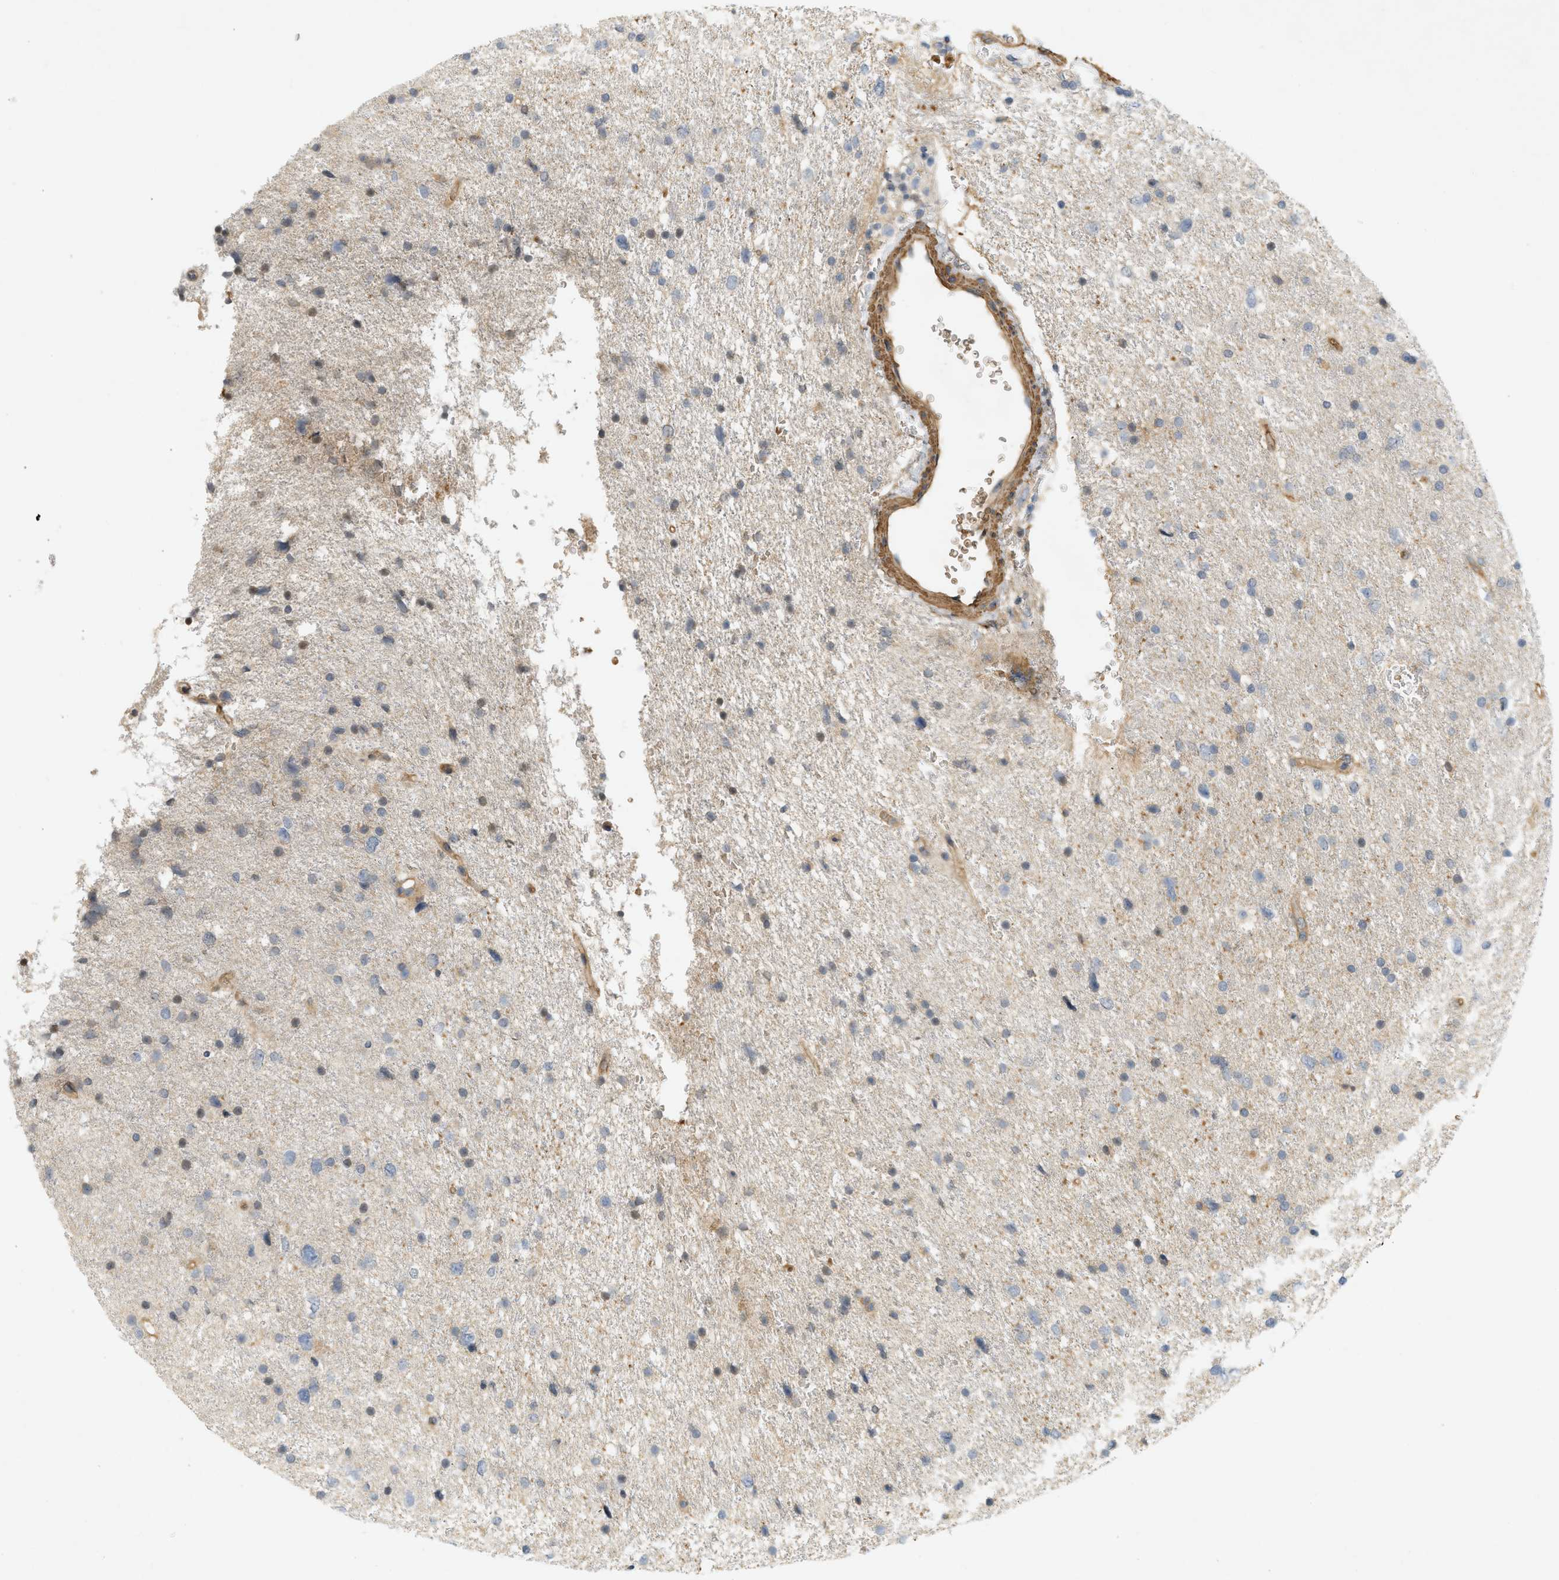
{"staining": {"intensity": "weak", "quantity": "<25%", "location": "cytoplasmic/membranous"}, "tissue": "glioma", "cell_type": "Tumor cells", "image_type": "cancer", "snomed": [{"axis": "morphology", "description": "Glioma, malignant, Low grade"}, {"axis": "topography", "description": "Brain"}], "caption": "Photomicrograph shows no significant protein staining in tumor cells of low-grade glioma (malignant).", "gene": "F8", "patient": {"sex": "female", "age": 37}}